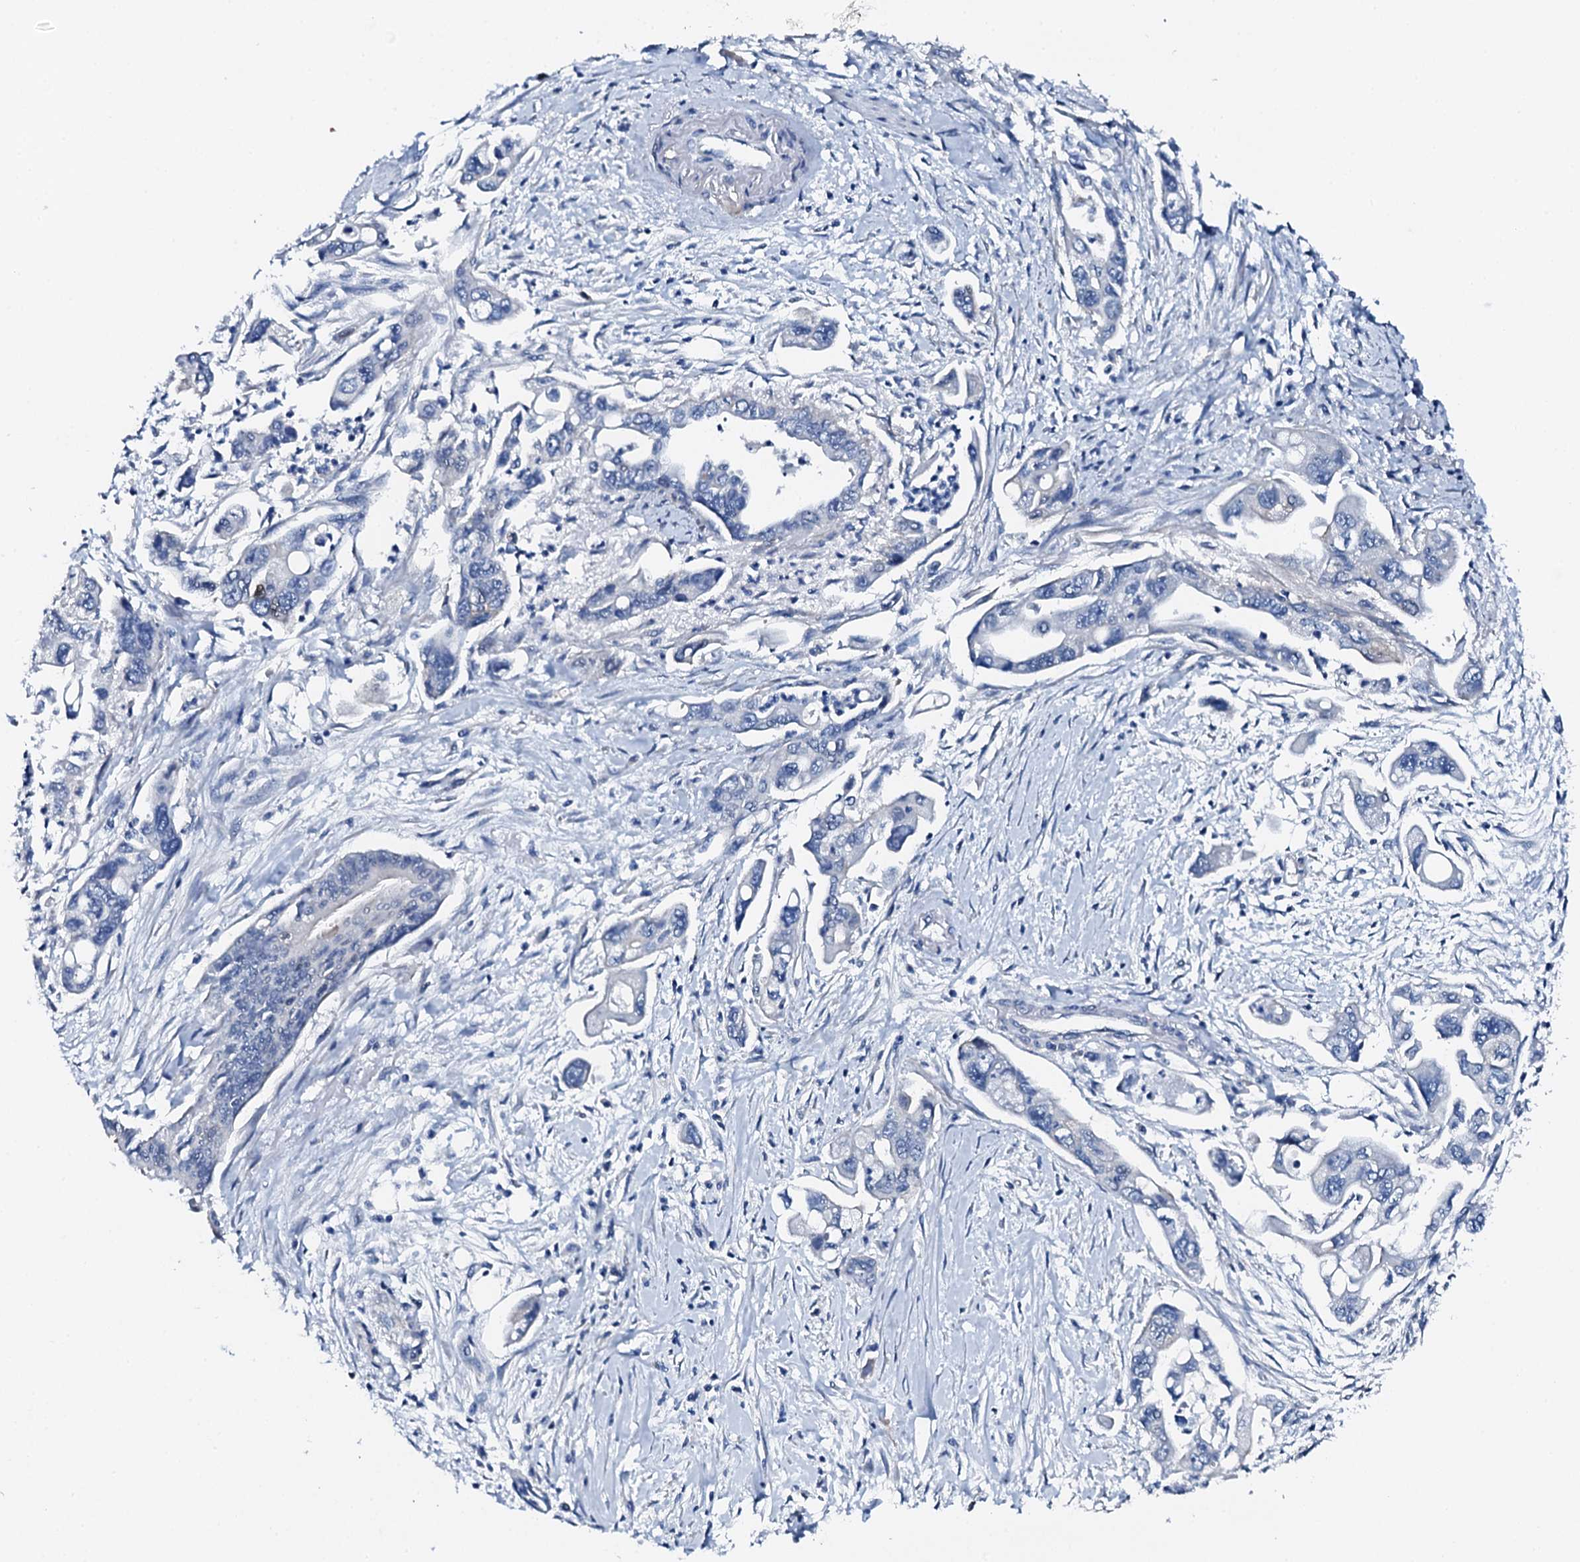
{"staining": {"intensity": "negative", "quantity": "none", "location": "none"}, "tissue": "pancreatic cancer", "cell_type": "Tumor cells", "image_type": "cancer", "snomed": [{"axis": "morphology", "description": "Adenocarcinoma, NOS"}, {"axis": "topography", "description": "Pancreas"}], "caption": "Tumor cells are negative for brown protein staining in pancreatic cancer (adenocarcinoma).", "gene": "GFOD2", "patient": {"sex": "male", "age": 70}}